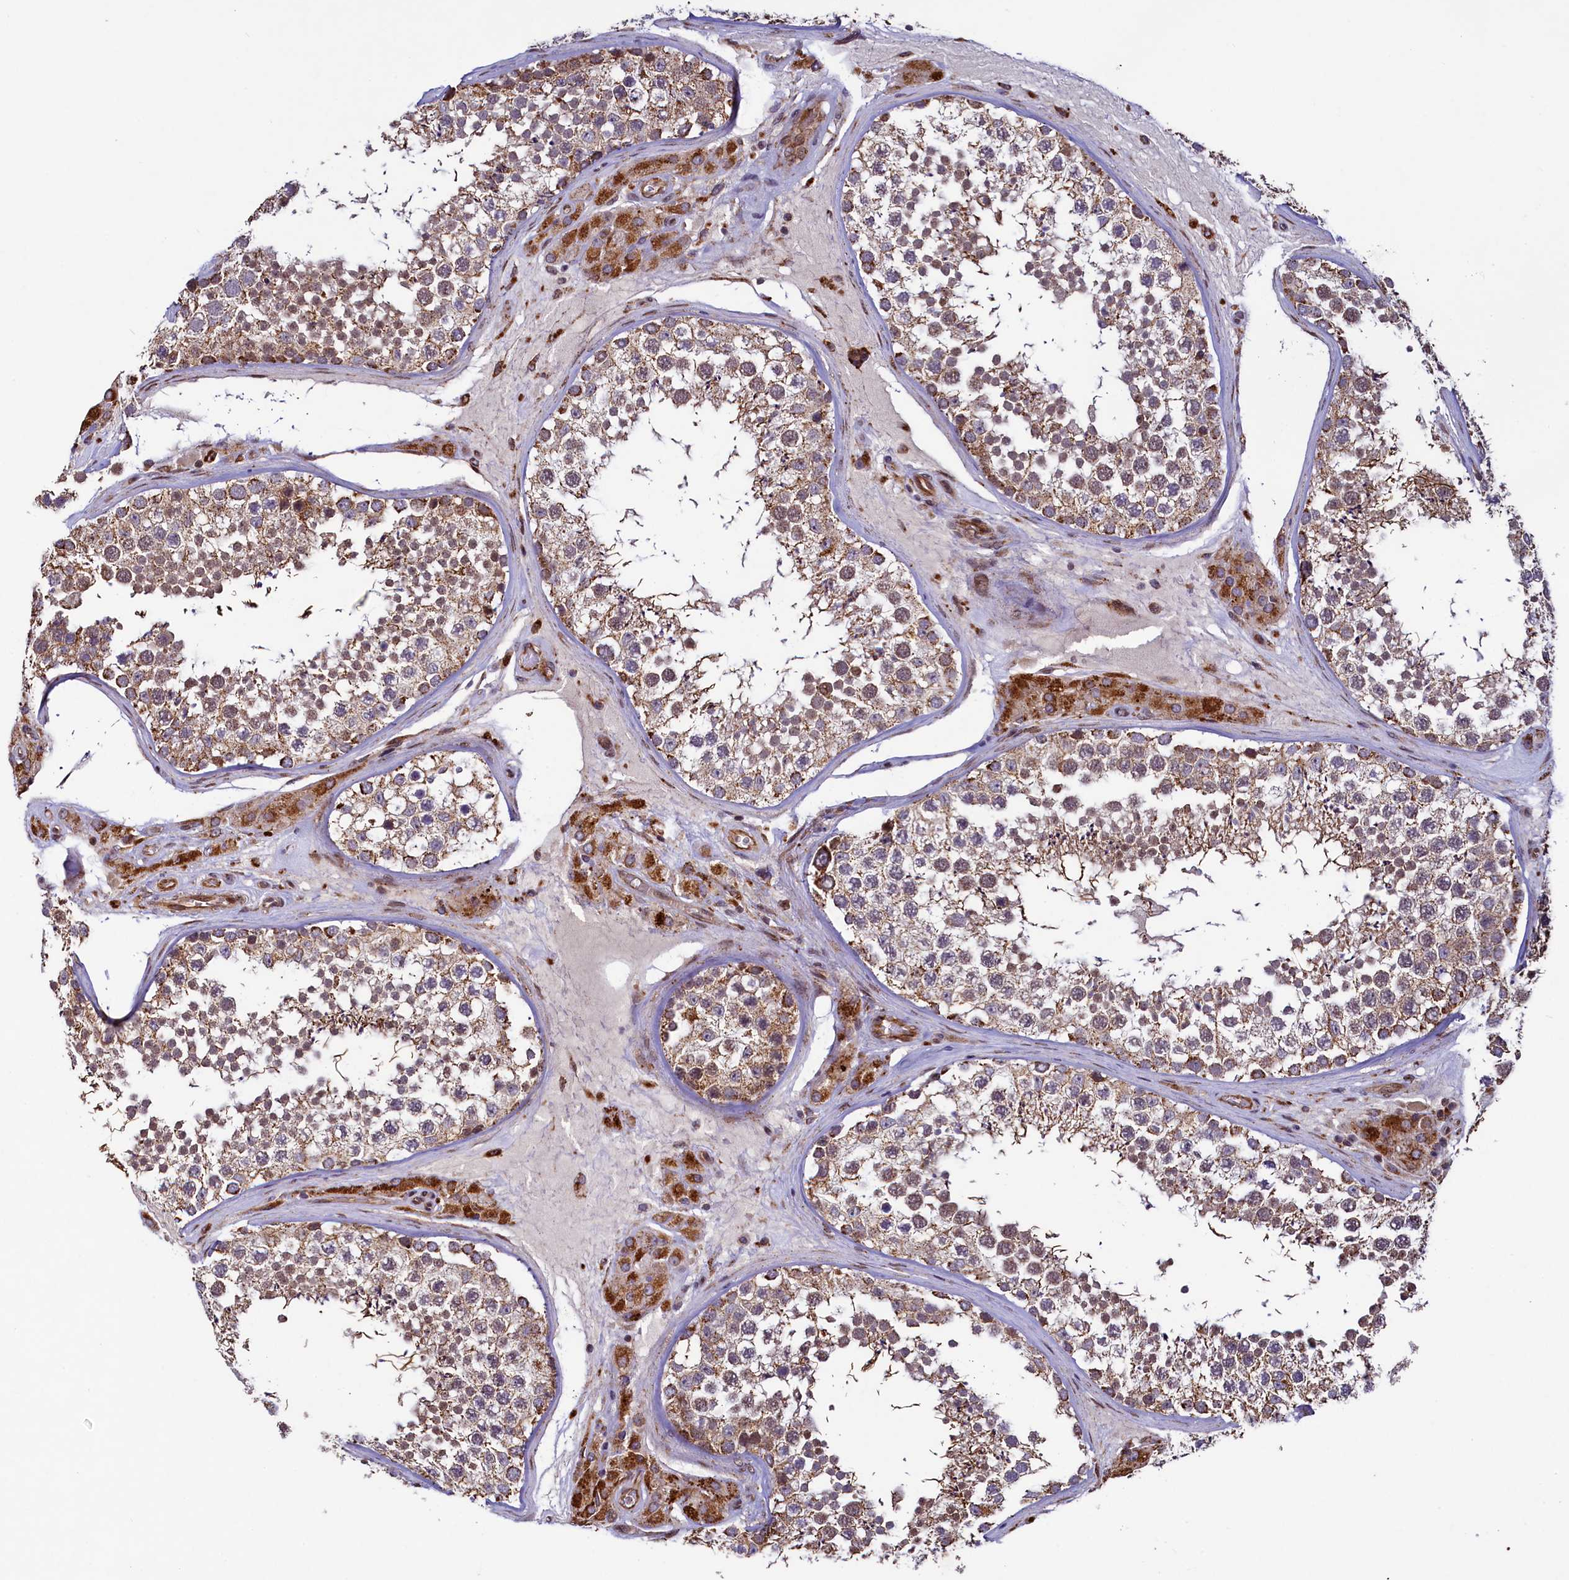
{"staining": {"intensity": "moderate", "quantity": ">75%", "location": "cytoplasmic/membranous"}, "tissue": "testis", "cell_type": "Cells in seminiferous ducts", "image_type": "normal", "snomed": [{"axis": "morphology", "description": "Normal tissue, NOS"}, {"axis": "topography", "description": "Testis"}], "caption": "Cells in seminiferous ducts display medium levels of moderate cytoplasmic/membranous expression in approximately >75% of cells in benign human testis.", "gene": "ZNF577", "patient": {"sex": "male", "age": 46}}